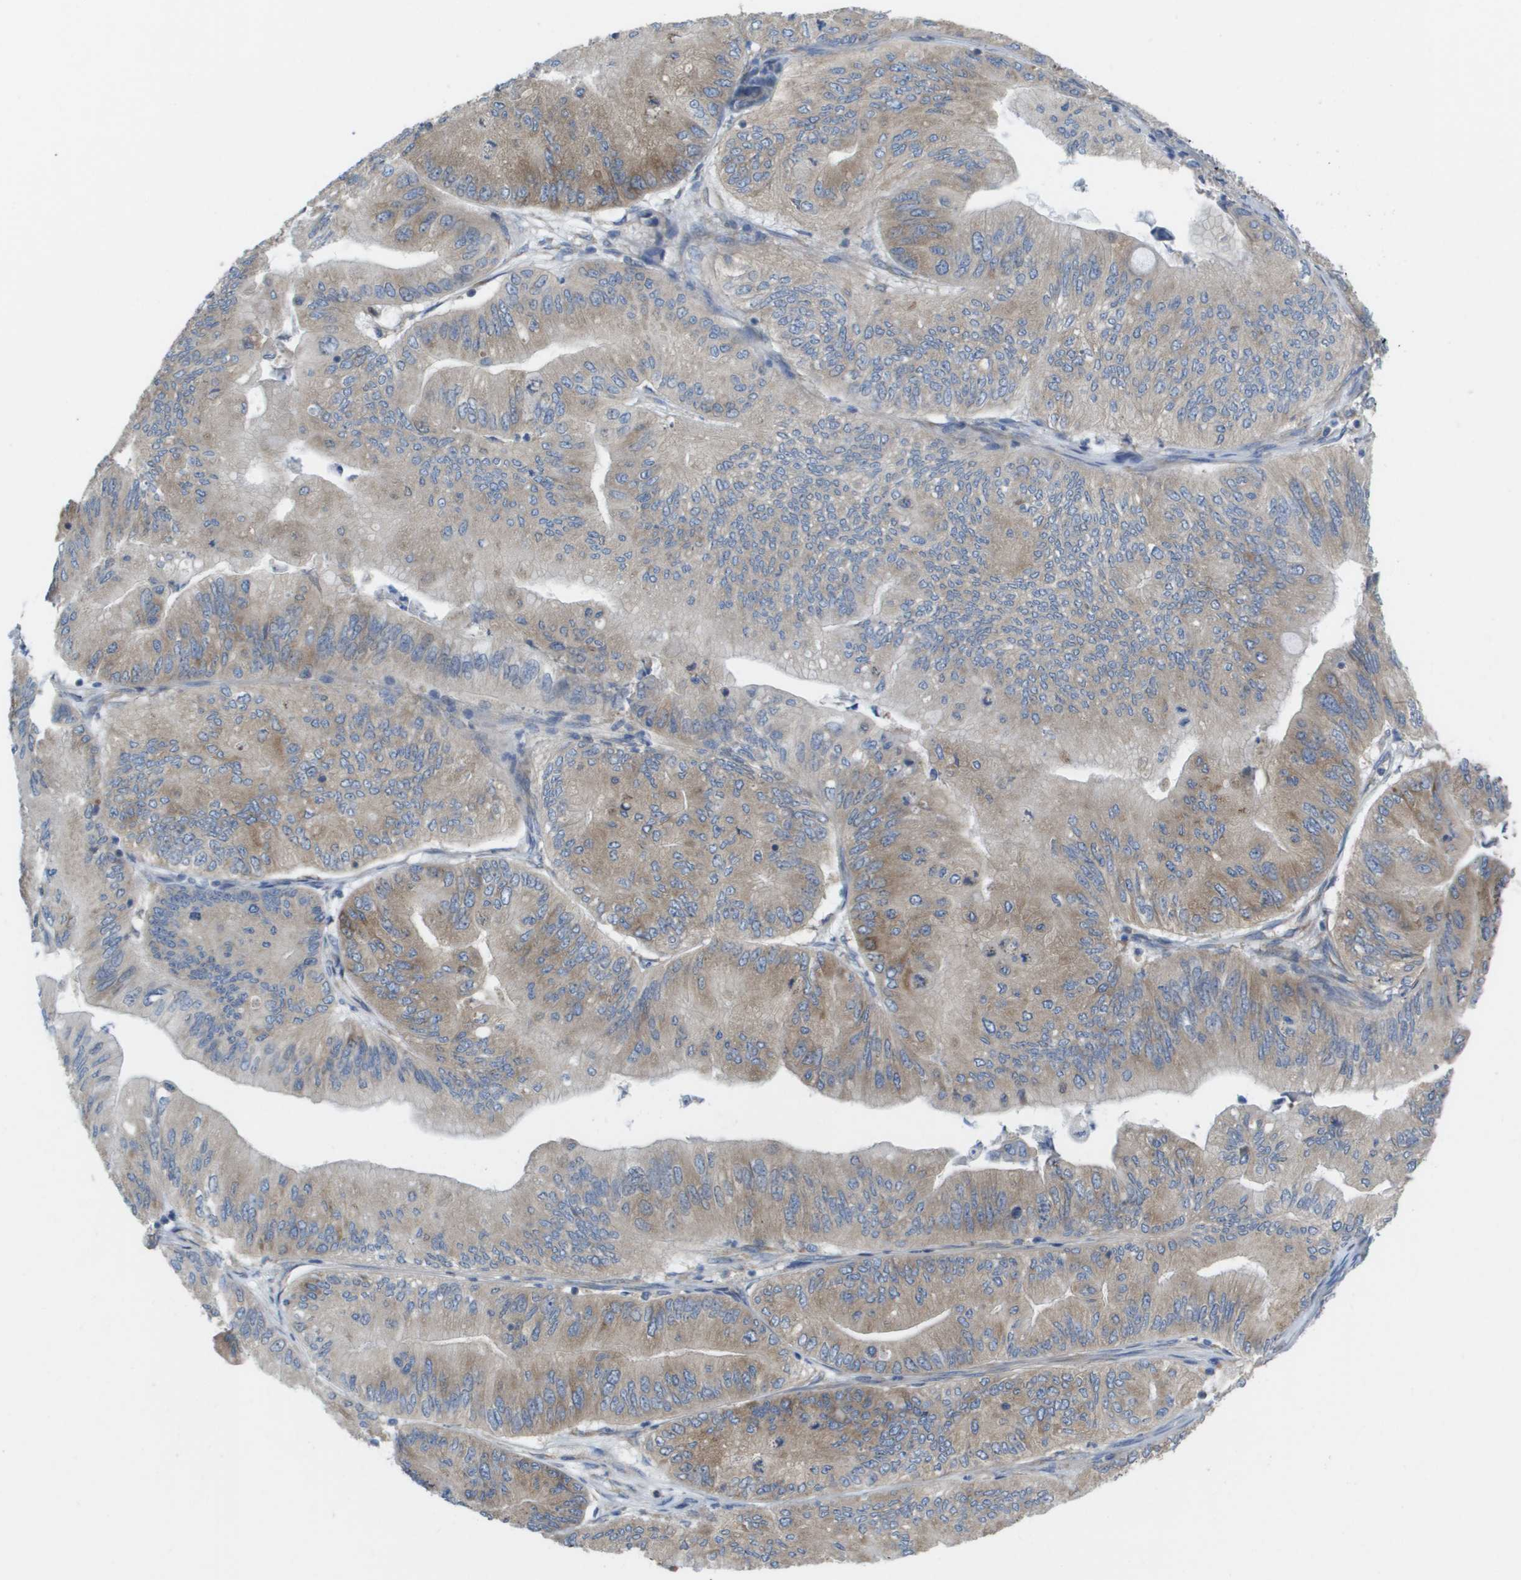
{"staining": {"intensity": "weak", "quantity": "25%-75%", "location": "cytoplasmic/membranous"}, "tissue": "ovarian cancer", "cell_type": "Tumor cells", "image_type": "cancer", "snomed": [{"axis": "morphology", "description": "Cystadenocarcinoma, mucinous, NOS"}, {"axis": "topography", "description": "Ovary"}], "caption": "DAB immunohistochemical staining of mucinous cystadenocarcinoma (ovarian) reveals weak cytoplasmic/membranous protein staining in about 25%-75% of tumor cells. (Stains: DAB in brown, nuclei in blue, Microscopy: brightfield microscopy at high magnification).", "gene": "EIF4G2", "patient": {"sex": "female", "age": 61}}